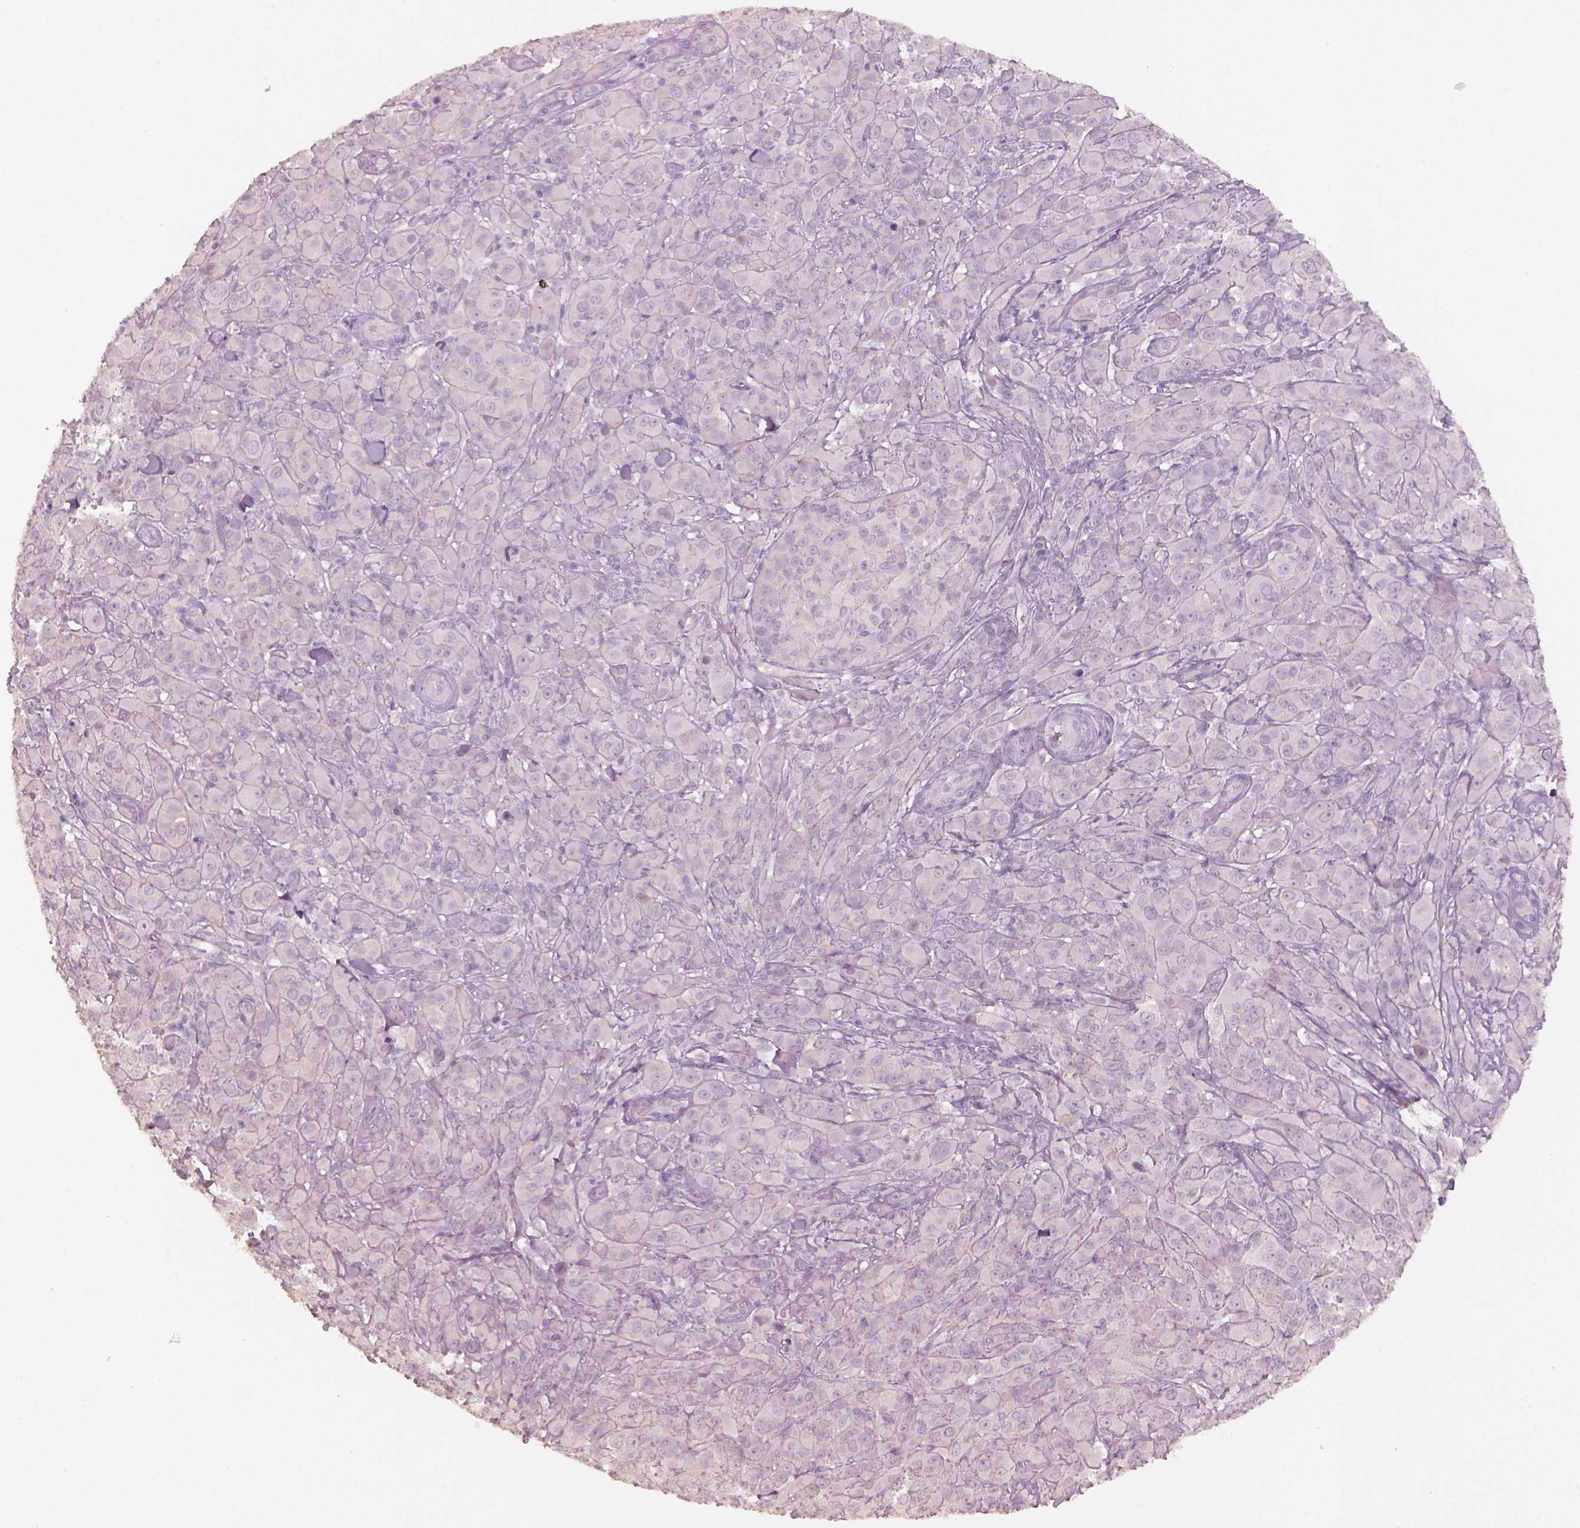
{"staining": {"intensity": "negative", "quantity": "none", "location": "none"}, "tissue": "melanoma", "cell_type": "Tumor cells", "image_type": "cancer", "snomed": [{"axis": "morphology", "description": "Malignant melanoma, NOS"}, {"axis": "topography", "description": "Skin"}], "caption": "This is an immunohistochemistry (IHC) photomicrograph of human melanoma. There is no positivity in tumor cells.", "gene": "KCNIP3", "patient": {"sex": "female", "age": 87}}